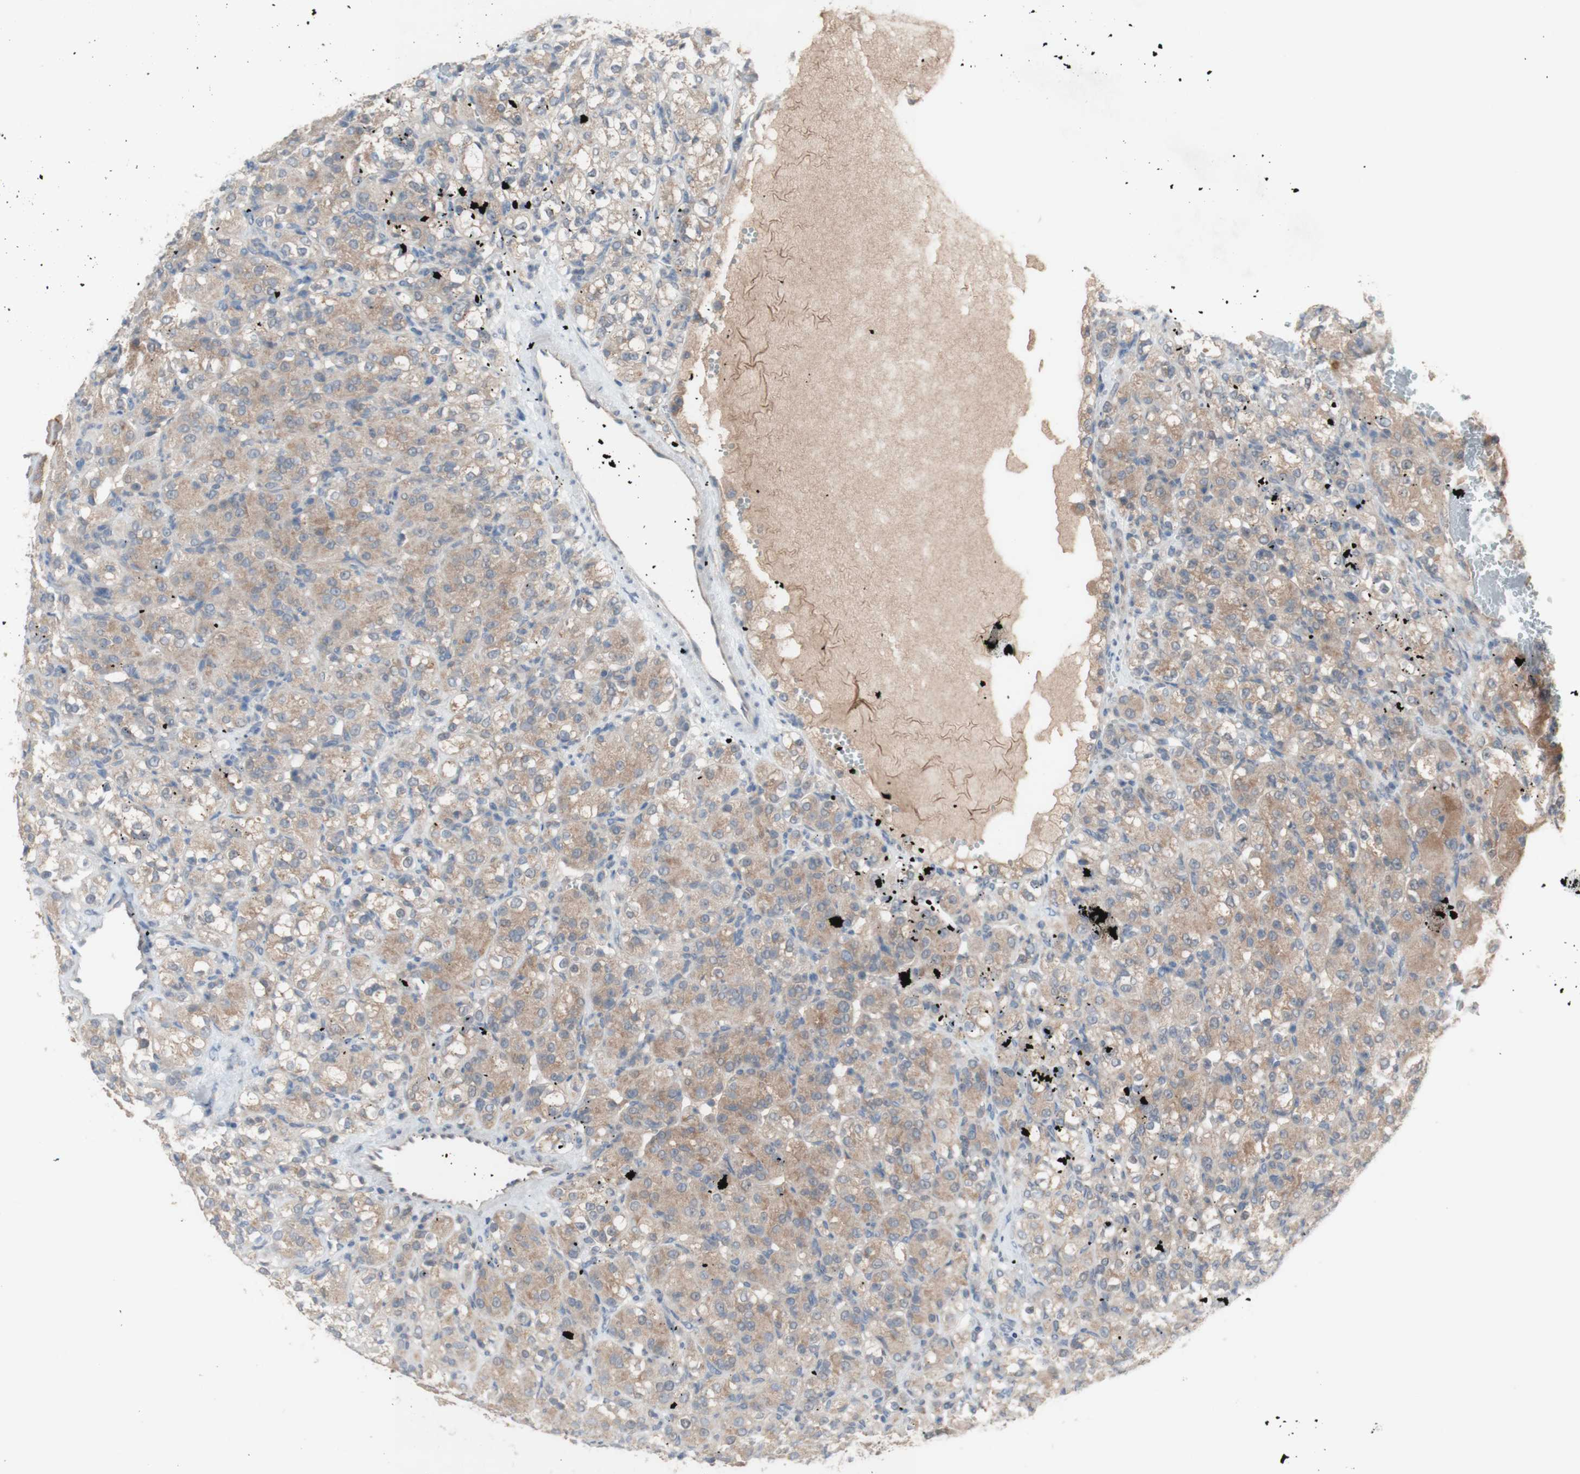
{"staining": {"intensity": "moderate", "quantity": ">75%", "location": "cytoplasmic/membranous"}, "tissue": "renal cancer", "cell_type": "Tumor cells", "image_type": "cancer", "snomed": [{"axis": "morphology", "description": "Adenocarcinoma, NOS"}, {"axis": "topography", "description": "Kidney"}], "caption": "Immunohistochemical staining of adenocarcinoma (renal) shows medium levels of moderate cytoplasmic/membranous staining in approximately >75% of tumor cells.", "gene": "PEX2", "patient": {"sex": "male", "age": 61}}